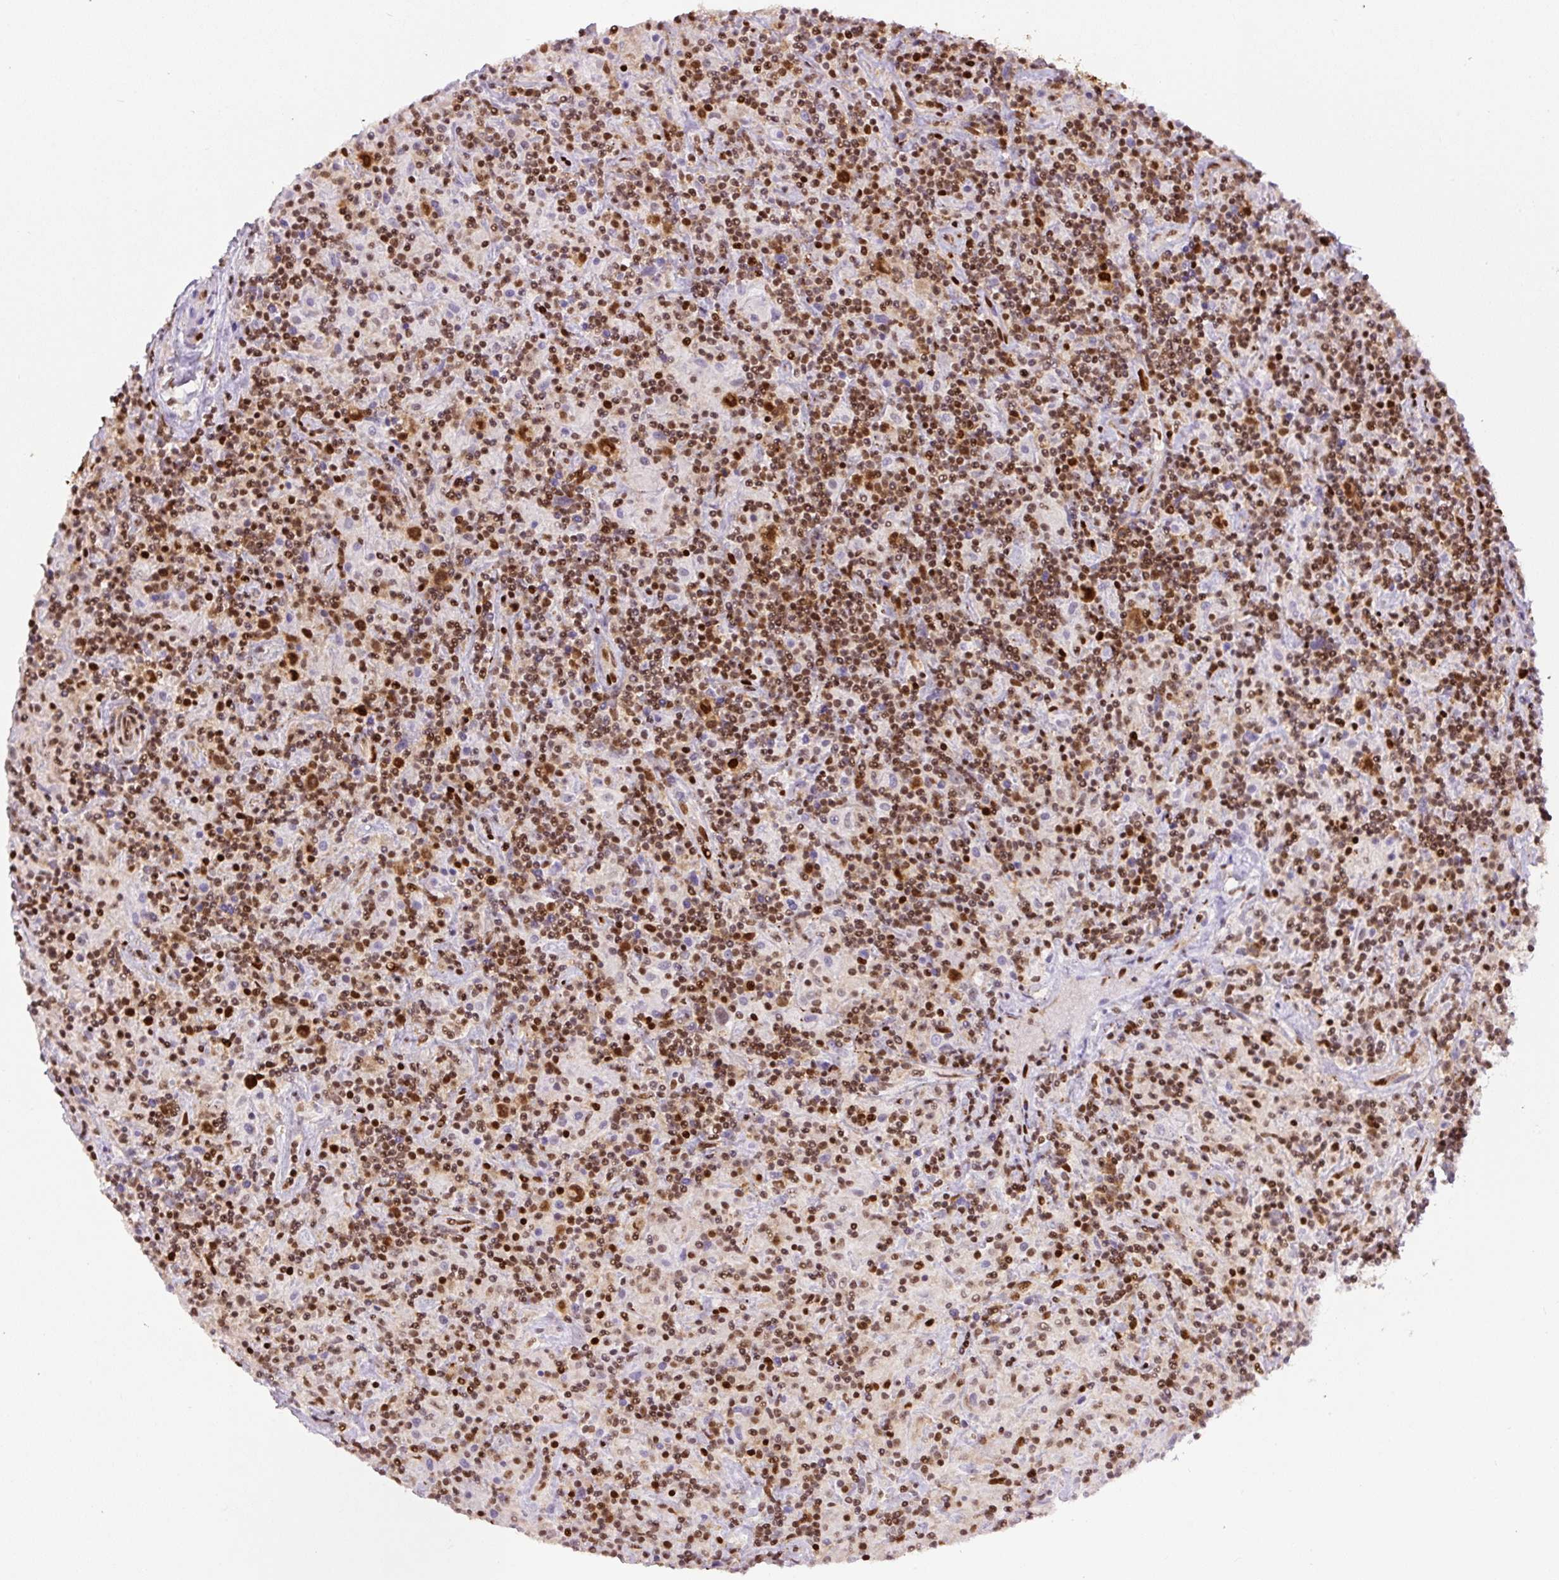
{"staining": {"intensity": "strong", "quantity": ">75%", "location": "nuclear"}, "tissue": "lymphoma", "cell_type": "Tumor cells", "image_type": "cancer", "snomed": [{"axis": "morphology", "description": "Hodgkin's disease, NOS"}, {"axis": "topography", "description": "Lymph node"}], "caption": "This image demonstrates lymphoma stained with immunohistochemistry (IHC) to label a protein in brown. The nuclear of tumor cells show strong positivity for the protein. Nuclei are counter-stained blue.", "gene": "FUS", "patient": {"sex": "male", "age": 70}}